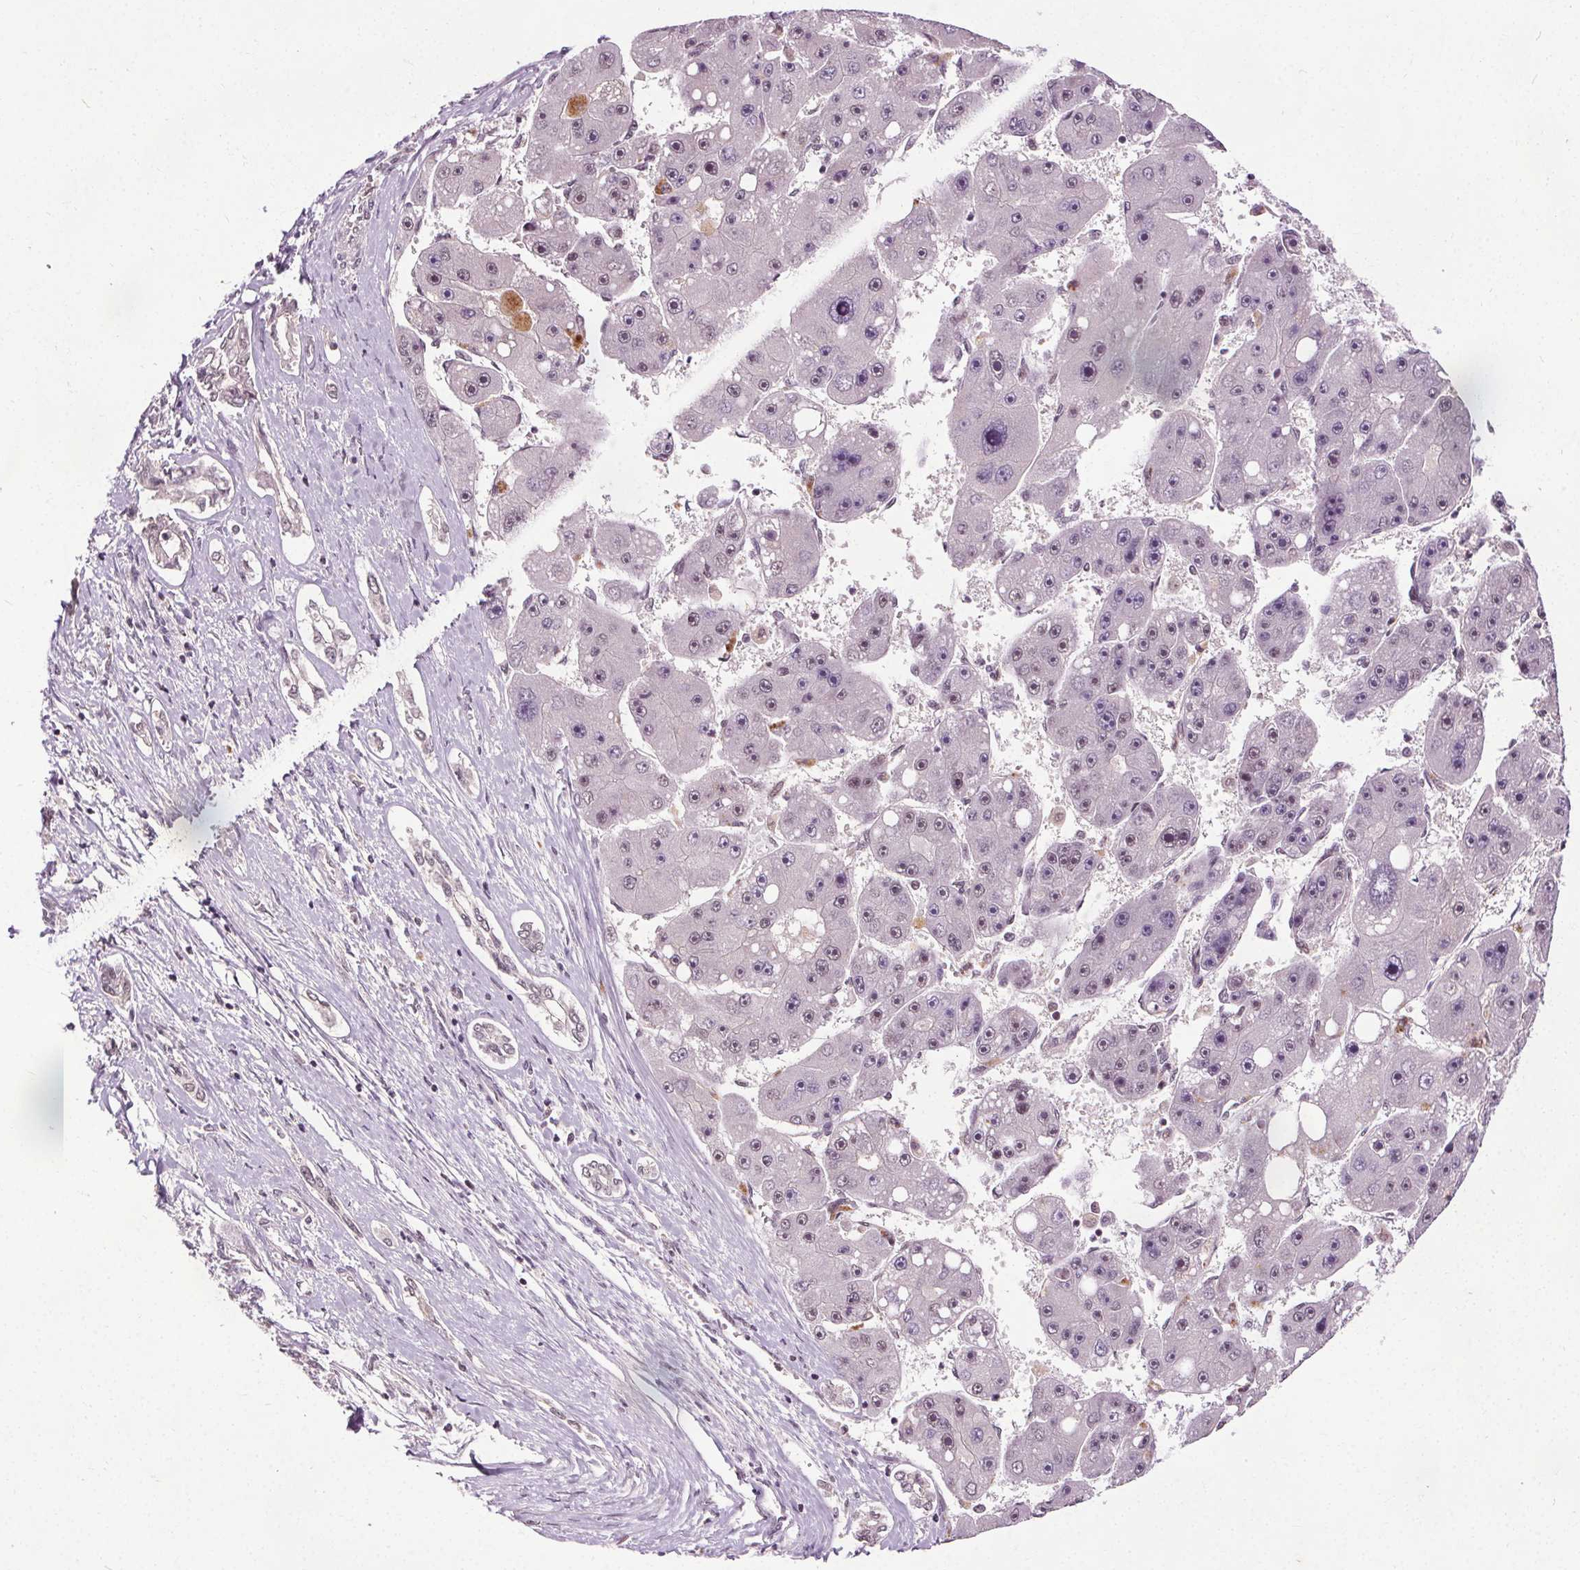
{"staining": {"intensity": "moderate", "quantity": "<25%", "location": "nuclear"}, "tissue": "liver cancer", "cell_type": "Tumor cells", "image_type": "cancer", "snomed": [{"axis": "morphology", "description": "Carcinoma, Hepatocellular, NOS"}, {"axis": "topography", "description": "Liver"}], "caption": "This micrograph displays IHC staining of liver cancer, with low moderate nuclear staining in about <25% of tumor cells.", "gene": "MED6", "patient": {"sex": "female", "age": 61}}